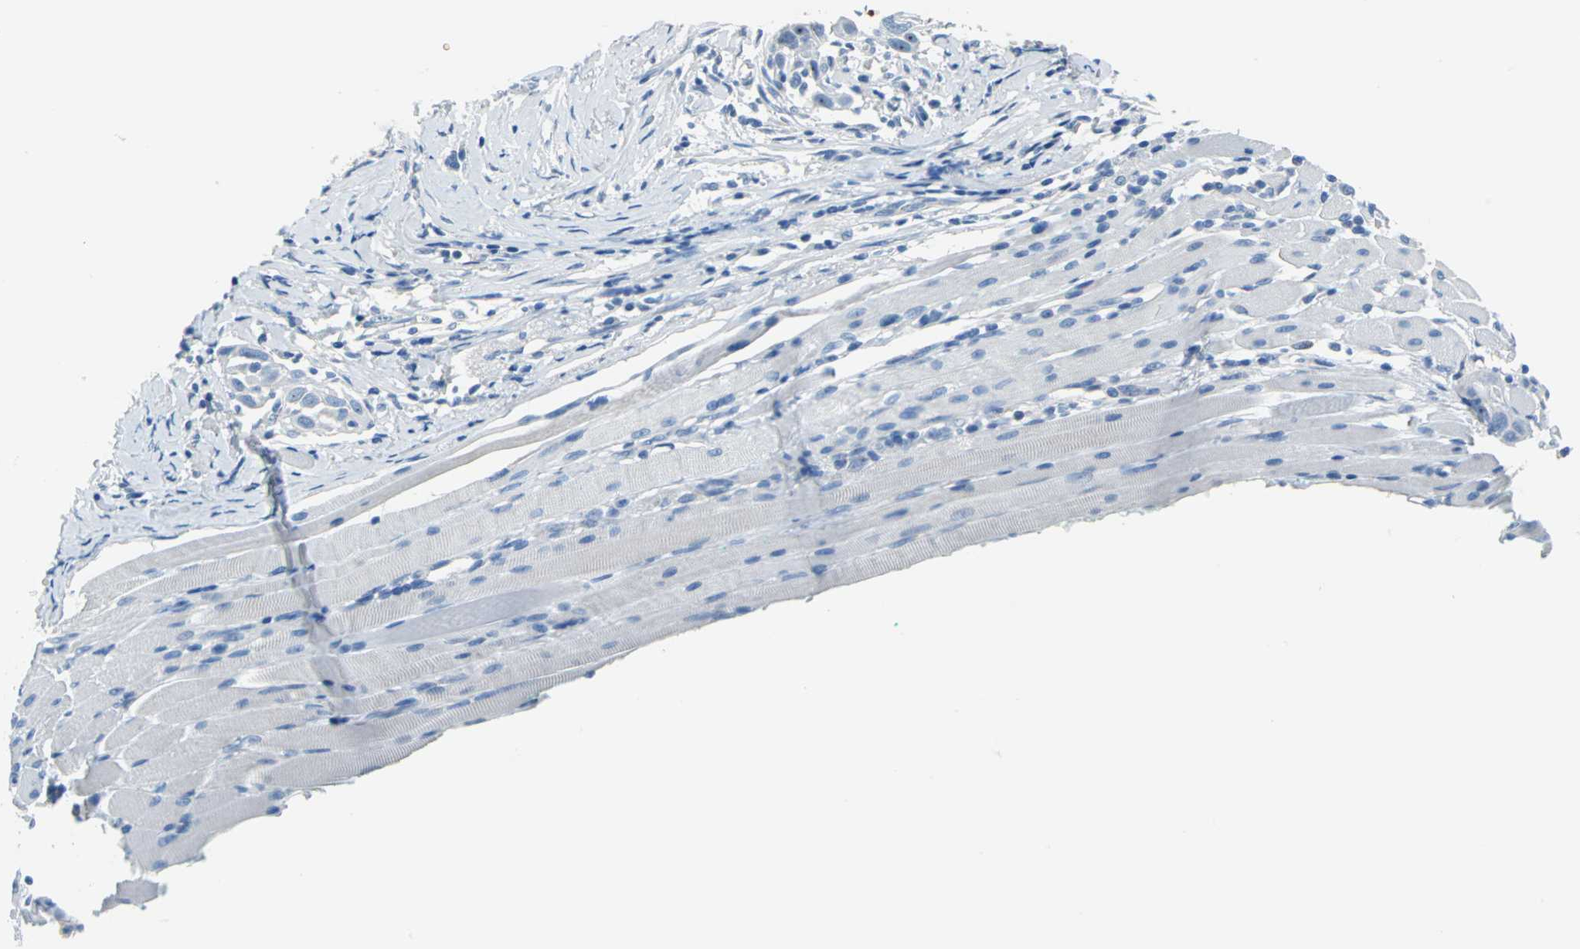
{"staining": {"intensity": "negative", "quantity": "none", "location": "none"}, "tissue": "head and neck cancer", "cell_type": "Tumor cells", "image_type": "cancer", "snomed": [{"axis": "morphology", "description": "Squamous cell carcinoma, NOS"}, {"axis": "topography", "description": "Oral tissue"}, {"axis": "topography", "description": "Head-Neck"}], "caption": "An image of head and neck cancer stained for a protein demonstrates no brown staining in tumor cells. The staining is performed using DAB (3,3'-diaminobenzidine) brown chromogen with nuclei counter-stained in using hematoxylin.", "gene": "MUC4", "patient": {"sex": "female", "age": 50}}